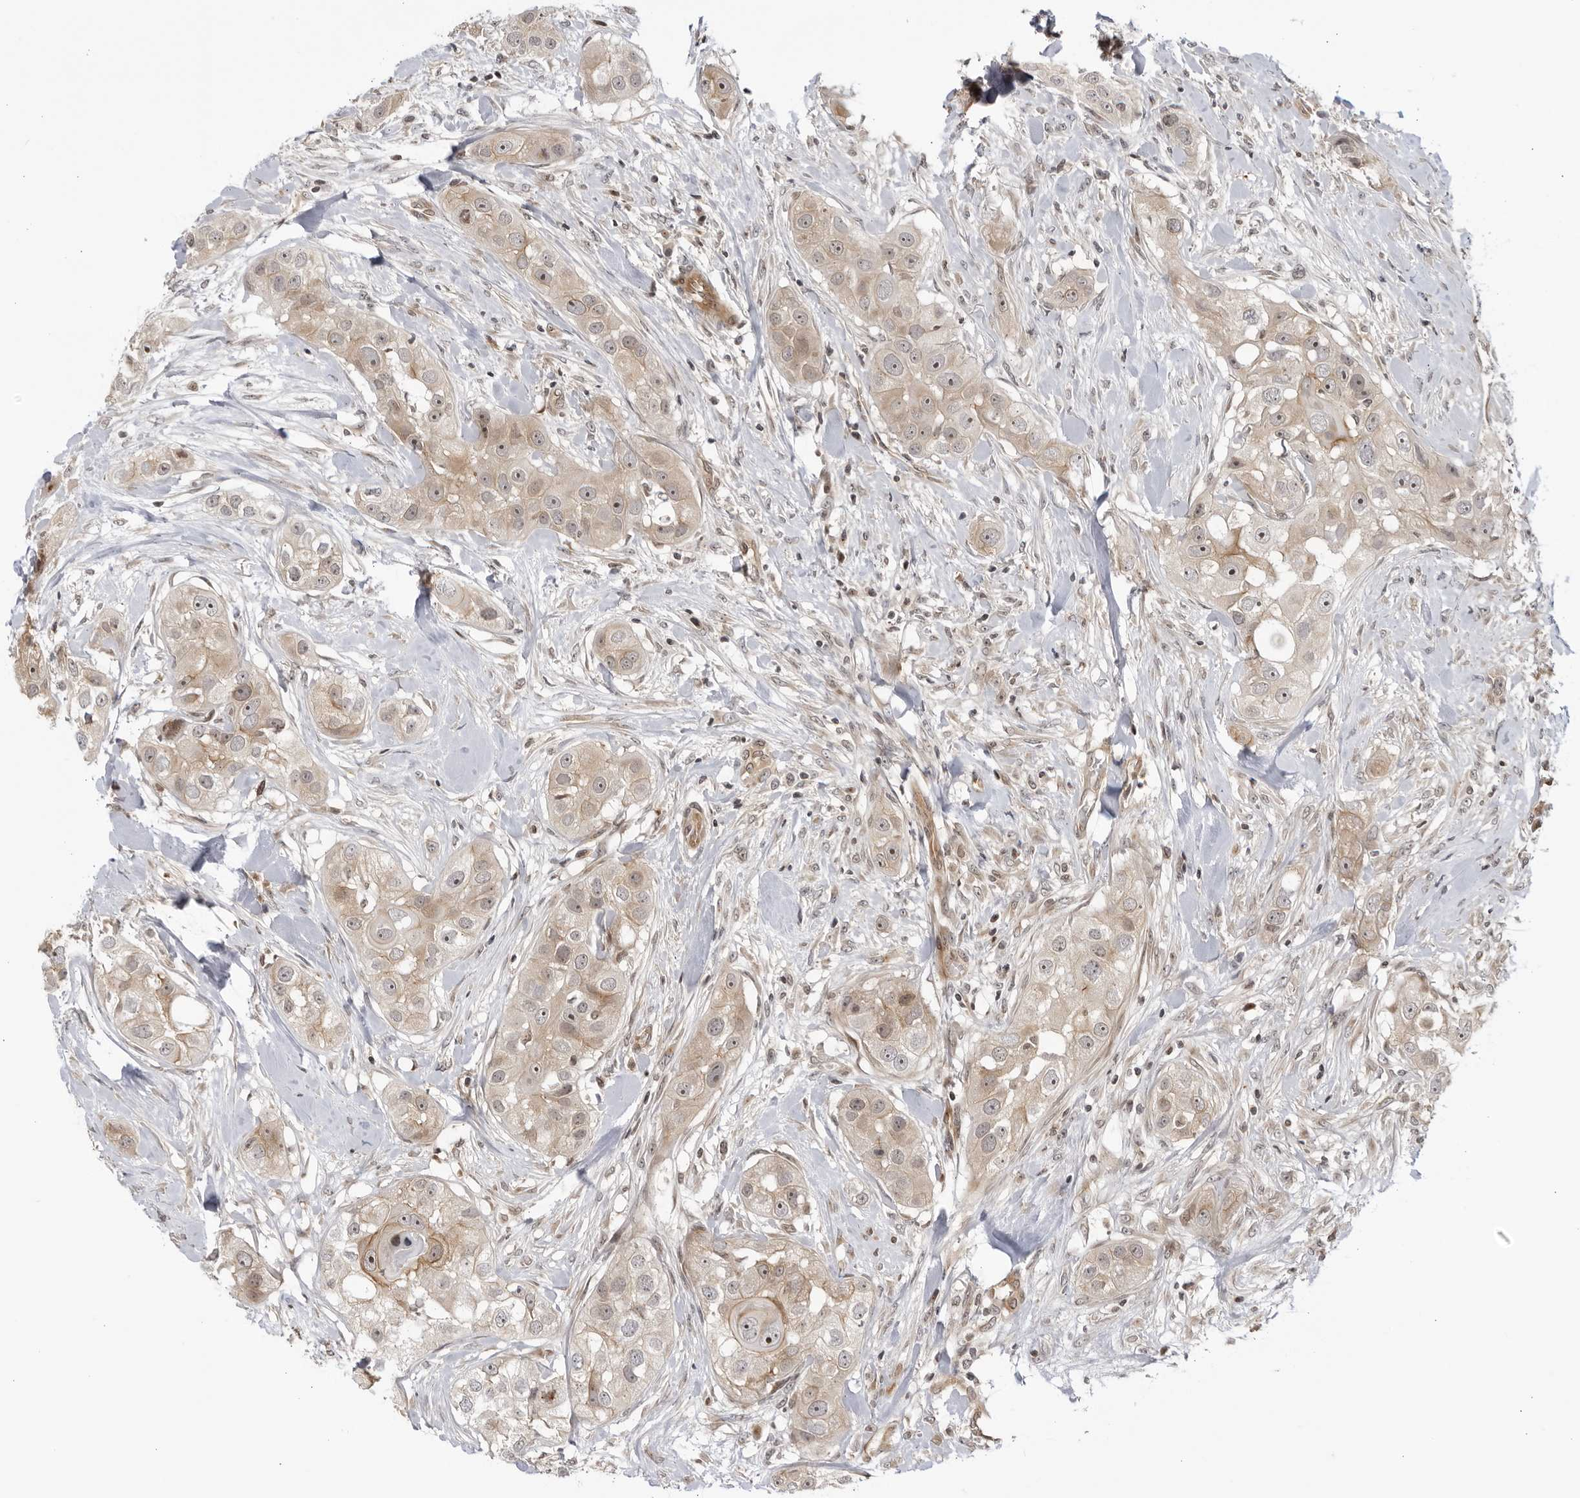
{"staining": {"intensity": "moderate", "quantity": ">75%", "location": "cytoplasmic/membranous,nuclear"}, "tissue": "head and neck cancer", "cell_type": "Tumor cells", "image_type": "cancer", "snomed": [{"axis": "morphology", "description": "Normal tissue, NOS"}, {"axis": "morphology", "description": "Squamous cell carcinoma, NOS"}, {"axis": "topography", "description": "Skeletal muscle"}, {"axis": "topography", "description": "Head-Neck"}], "caption": "Tumor cells display medium levels of moderate cytoplasmic/membranous and nuclear staining in about >75% of cells in human head and neck cancer. The staining was performed using DAB (3,3'-diaminobenzidine) to visualize the protein expression in brown, while the nuclei were stained in blue with hematoxylin (Magnification: 20x).", "gene": "CNBD1", "patient": {"sex": "male", "age": 51}}